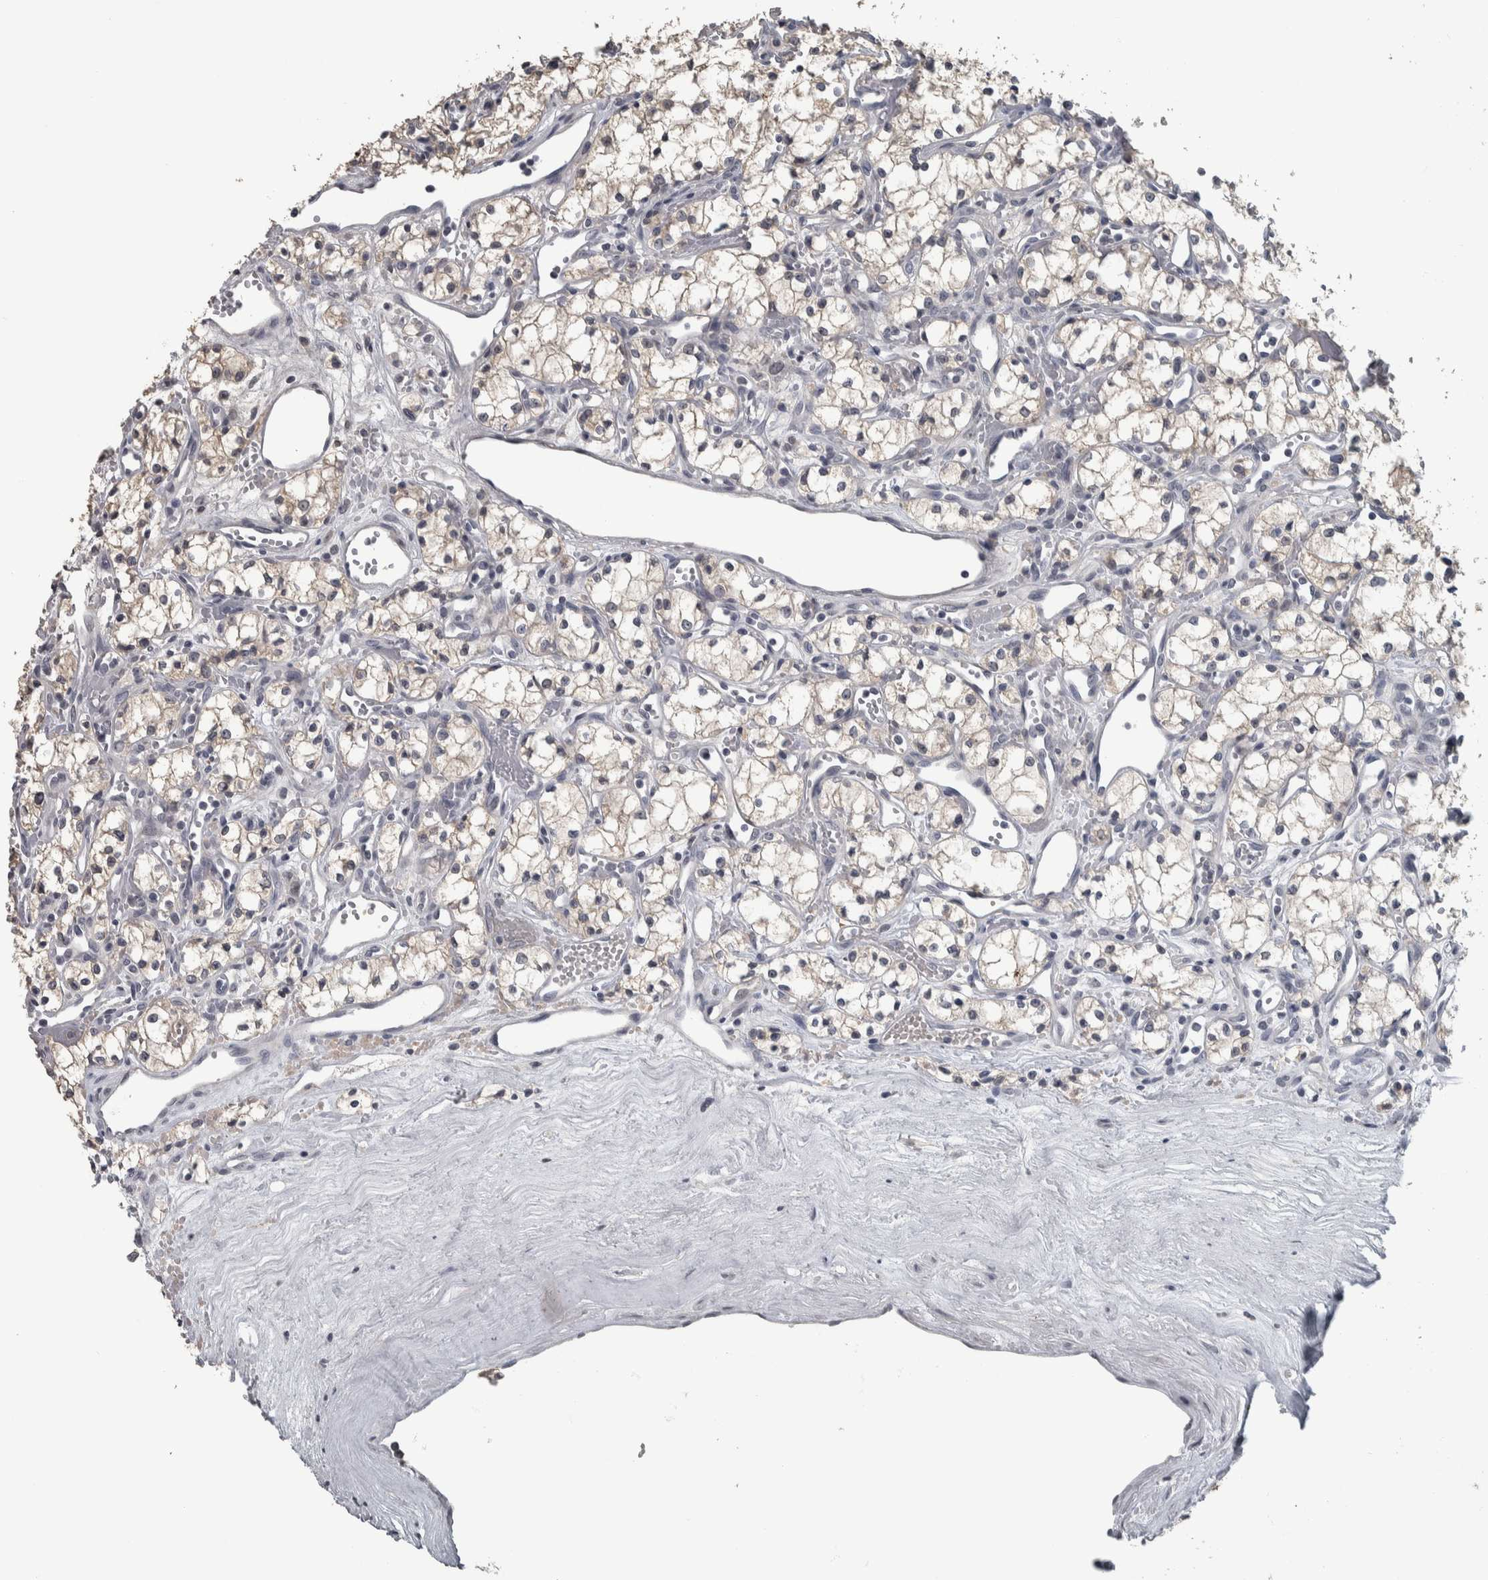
{"staining": {"intensity": "weak", "quantity": "<25%", "location": "cytoplasmic/membranous"}, "tissue": "renal cancer", "cell_type": "Tumor cells", "image_type": "cancer", "snomed": [{"axis": "morphology", "description": "Adenocarcinoma, NOS"}, {"axis": "topography", "description": "Kidney"}], "caption": "An immunohistochemistry (IHC) micrograph of adenocarcinoma (renal) is shown. There is no staining in tumor cells of adenocarcinoma (renal). The staining was performed using DAB (3,3'-diaminobenzidine) to visualize the protein expression in brown, while the nuclei were stained in blue with hematoxylin (Magnification: 20x).", "gene": "CAVIN4", "patient": {"sex": "male", "age": 59}}